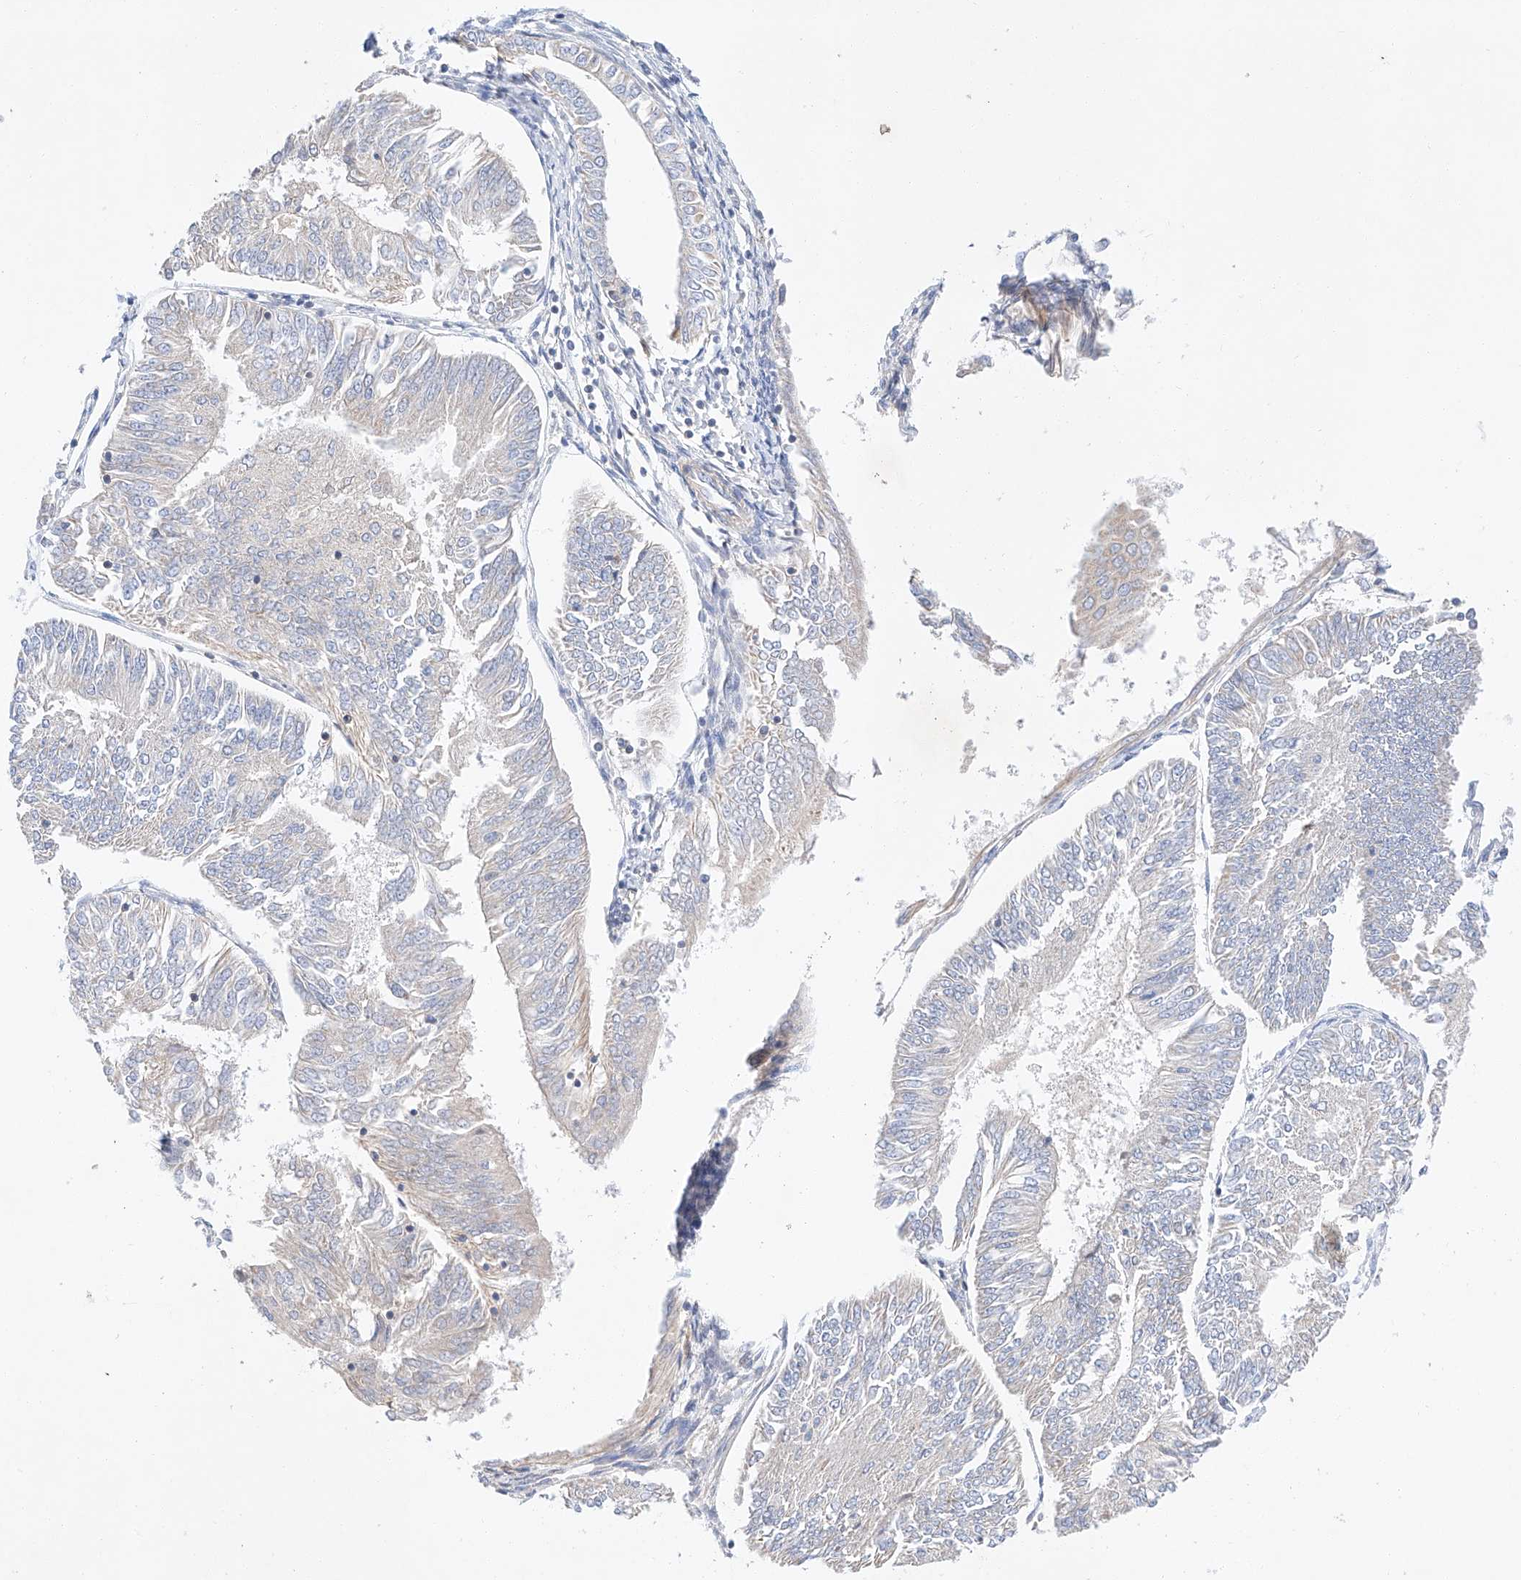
{"staining": {"intensity": "negative", "quantity": "none", "location": "none"}, "tissue": "endometrial cancer", "cell_type": "Tumor cells", "image_type": "cancer", "snomed": [{"axis": "morphology", "description": "Adenocarcinoma, NOS"}, {"axis": "topography", "description": "Endometrium"}], "caption": "This micrograph is of adenocarcinoma (endometrial) stained with IHC to label a protein in brown with the nuclei are counter-stained blue. There is no expression in tumor cells.", "gene": "C6orf118", "patient": {"sex": "female", "age": 58}}